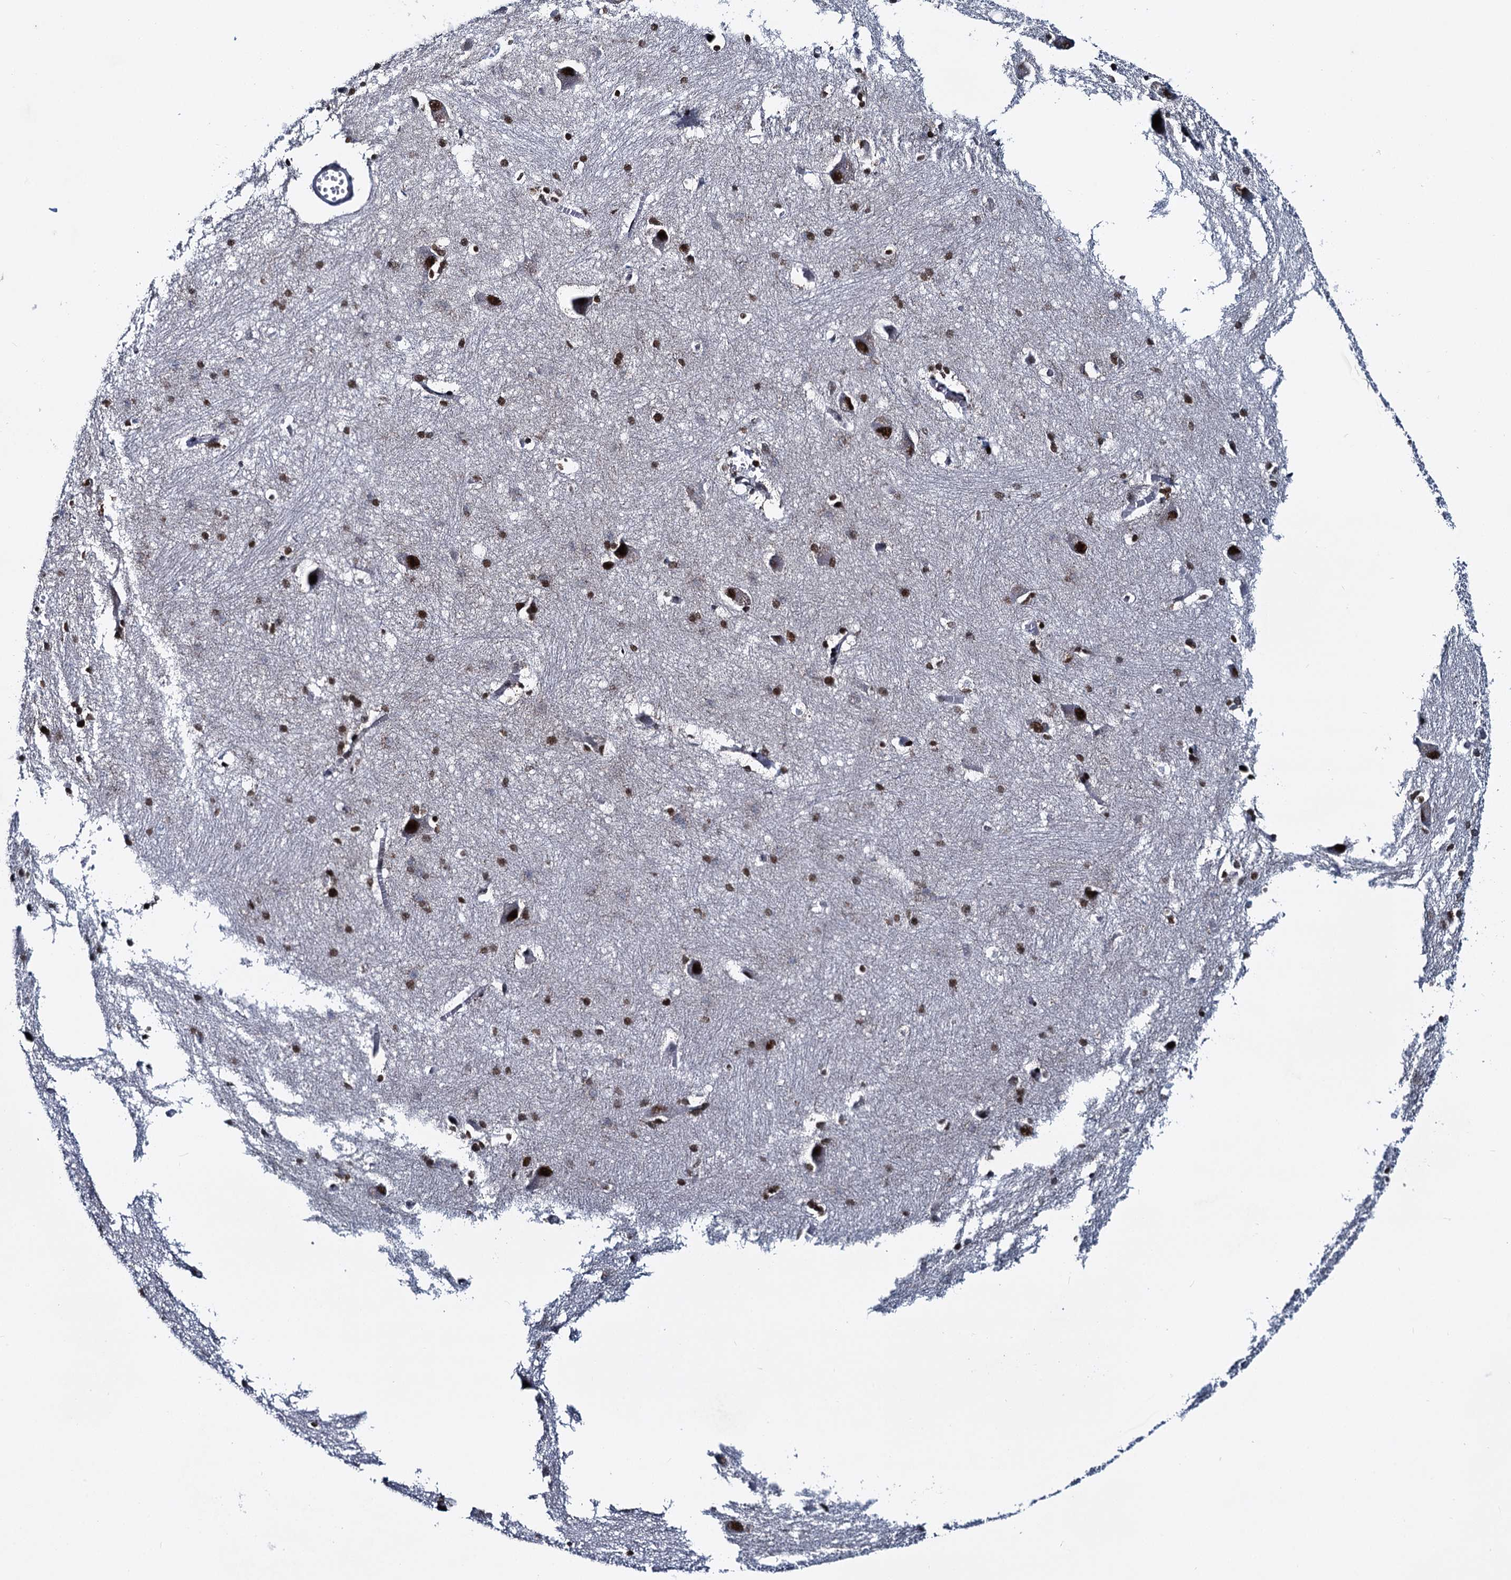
{"staining": {"intensity": "moderate", "quantity": "25%-75%", "location": "nuclear"}, "tissue": "caudate", "cell_type": "Glial cells", "image_type": "normal", "snomed": [{"axis": "morphology", "description": "Normal tissue, NOS"}, {"axis": "topography", "description": "Lateral ventricle wall"}], "caption": "IHC image of unremarkable human caudate stained for a protein (brown), which demonstrates medium levels of moderate nuclear expression in about 25%-75% of glial cells.", "gene": "RUFY2", "patient": {"sex": "male", "age": 37}}